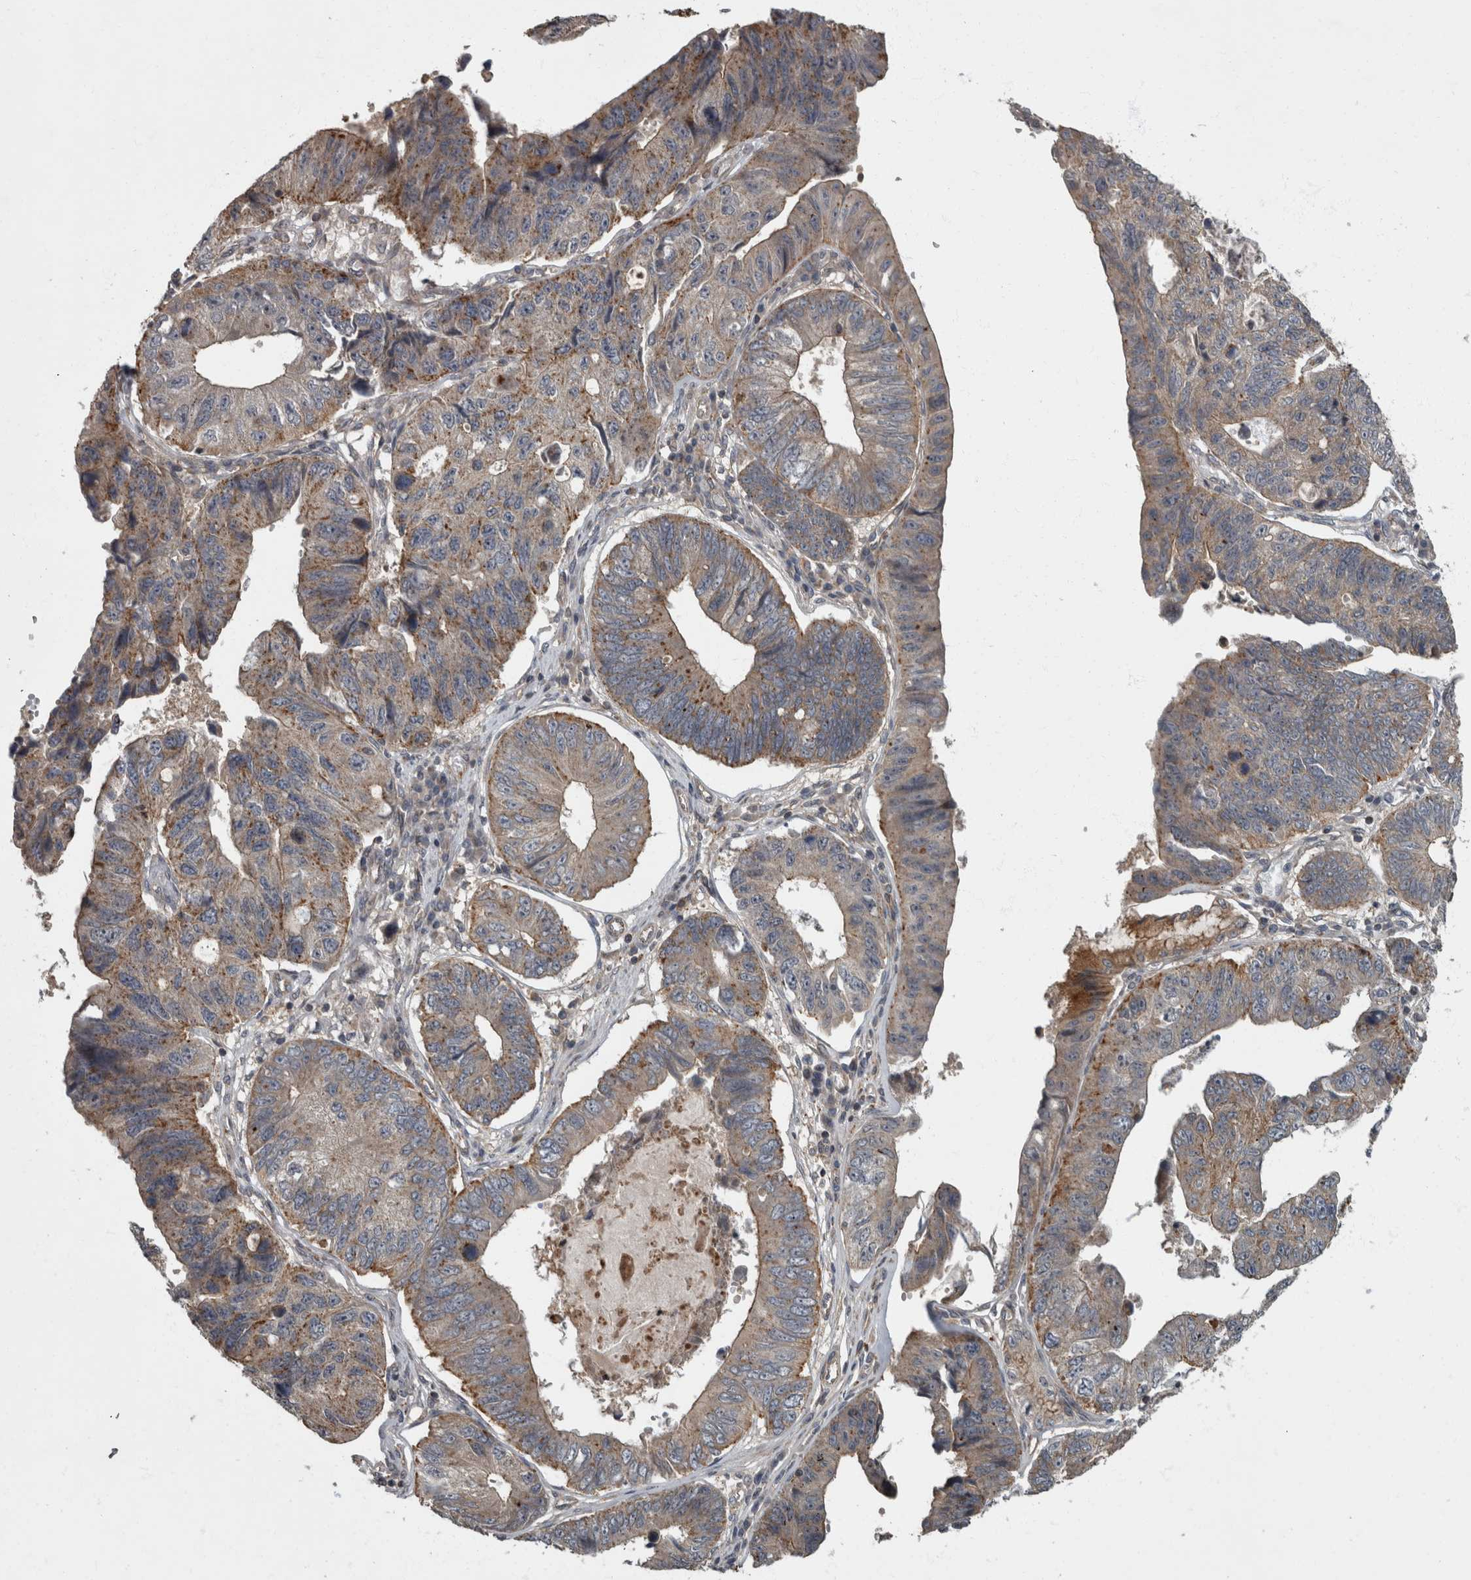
{"staining": {"intensity": "weak", "quantity": ">75%", "location": "cytoplasmic/membranous"}, "tissue": "stomach cancer", "cell_type": "Tumor cells", "image_type": "cancer", "snomed": [{"axis": "morphology", "description": "Adenocarcinoma, NOS"}, {"axis": "topography", "description": "Stomach"}], "caption": "Immunohistochemical staining of human stomach adenocarcinoma exhibits weak cytoplasmic/membranous protein expression in approximately >75% of tumor cells.", "gene": "VEGFD", "patient": {"sex": "male", "age": 59}}